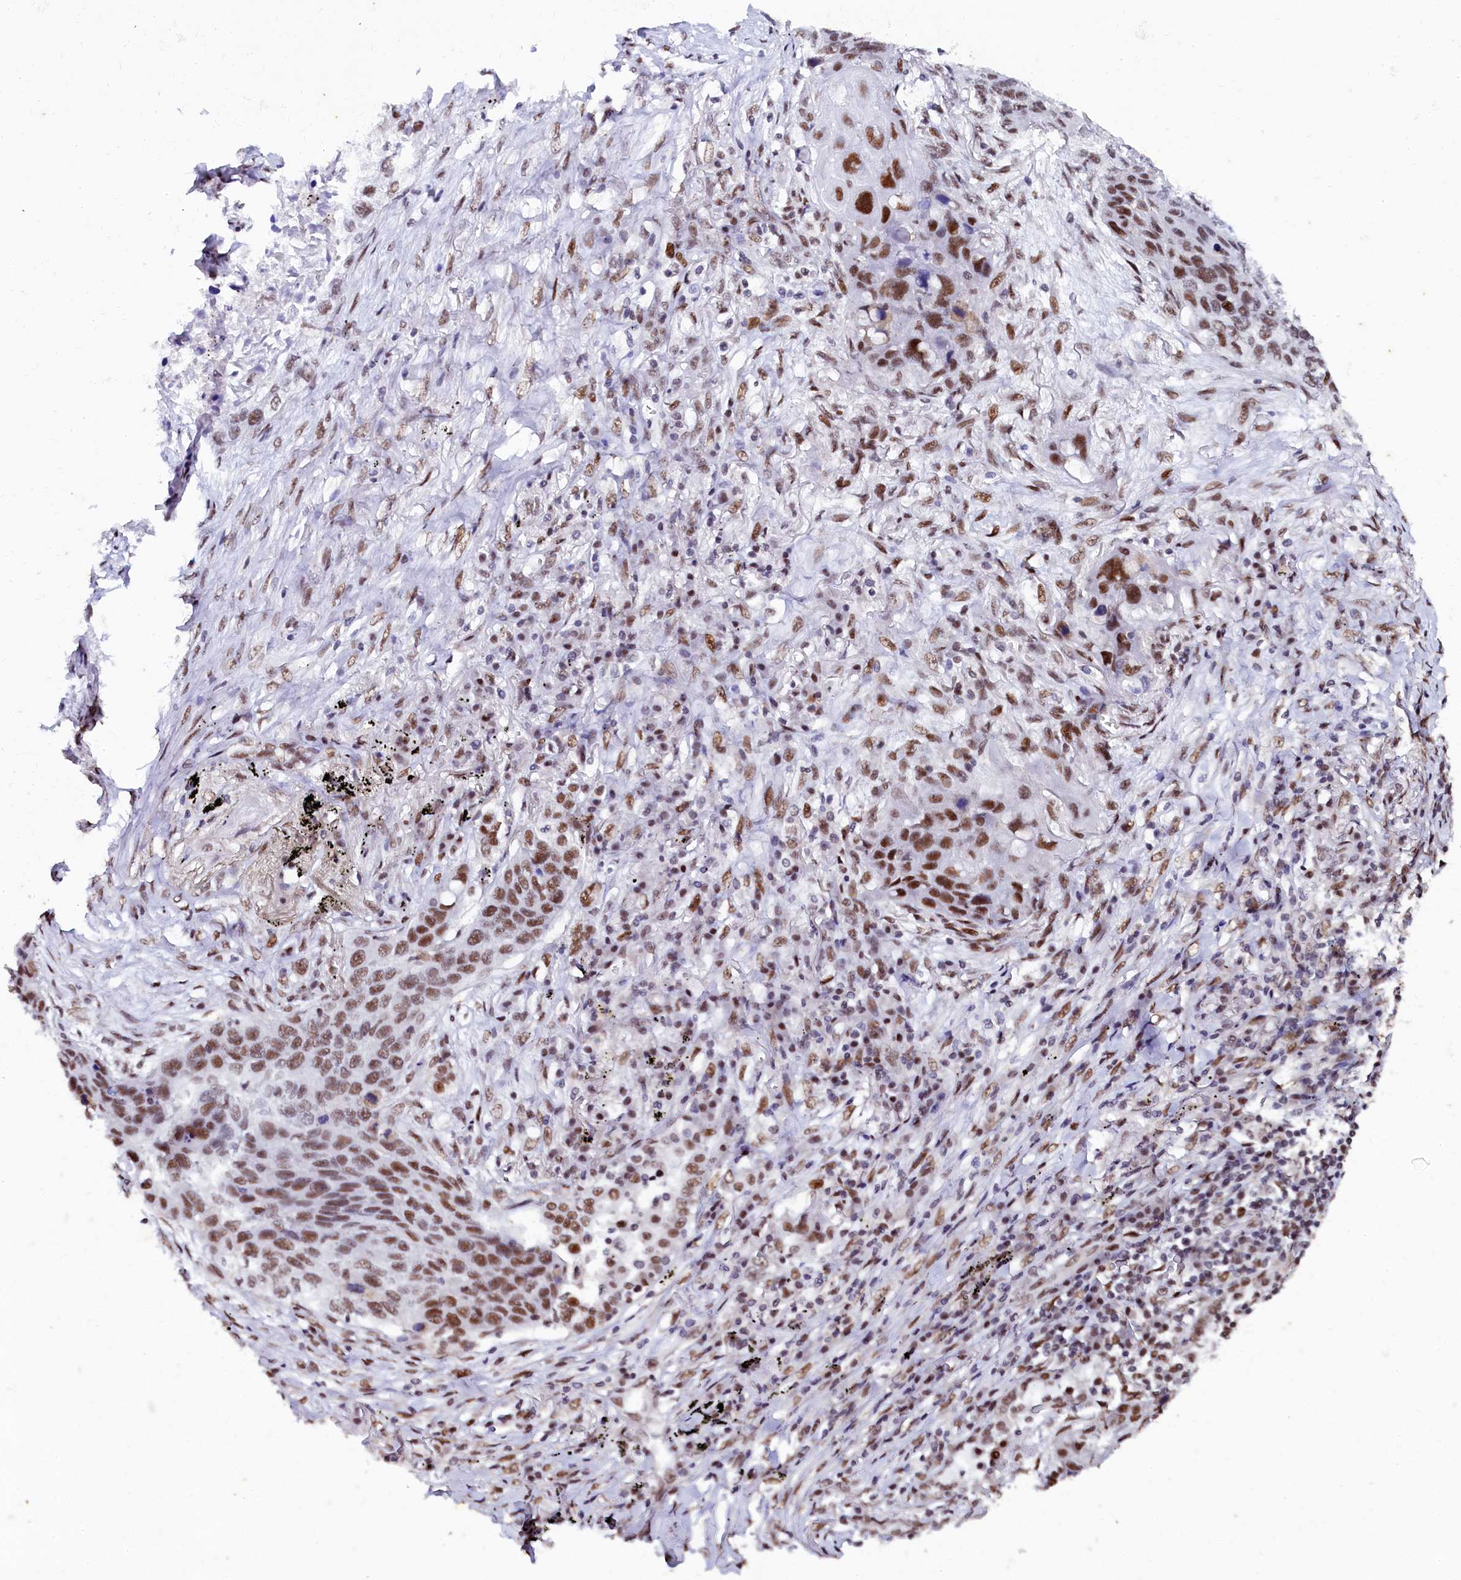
{"staining": {"intensity": "moderate", "quantity": ">75%", "location": "nuclear"}, "tissue": "lung cancer", "cell_type": "Tumor cells", "image_type": "cancer", "snomed": [{"axis": "morphology", "description": "Squamous cell carcinoma, NOS"}, {"axis": "topography", "description": "Lung"}], "caption": "The immunohistochemical stain shows moderate nuclear expression in tumor cells of lung cancer tissue.", "gene": "CPSF7", "patient": {"sex": "female", "age": 63}}